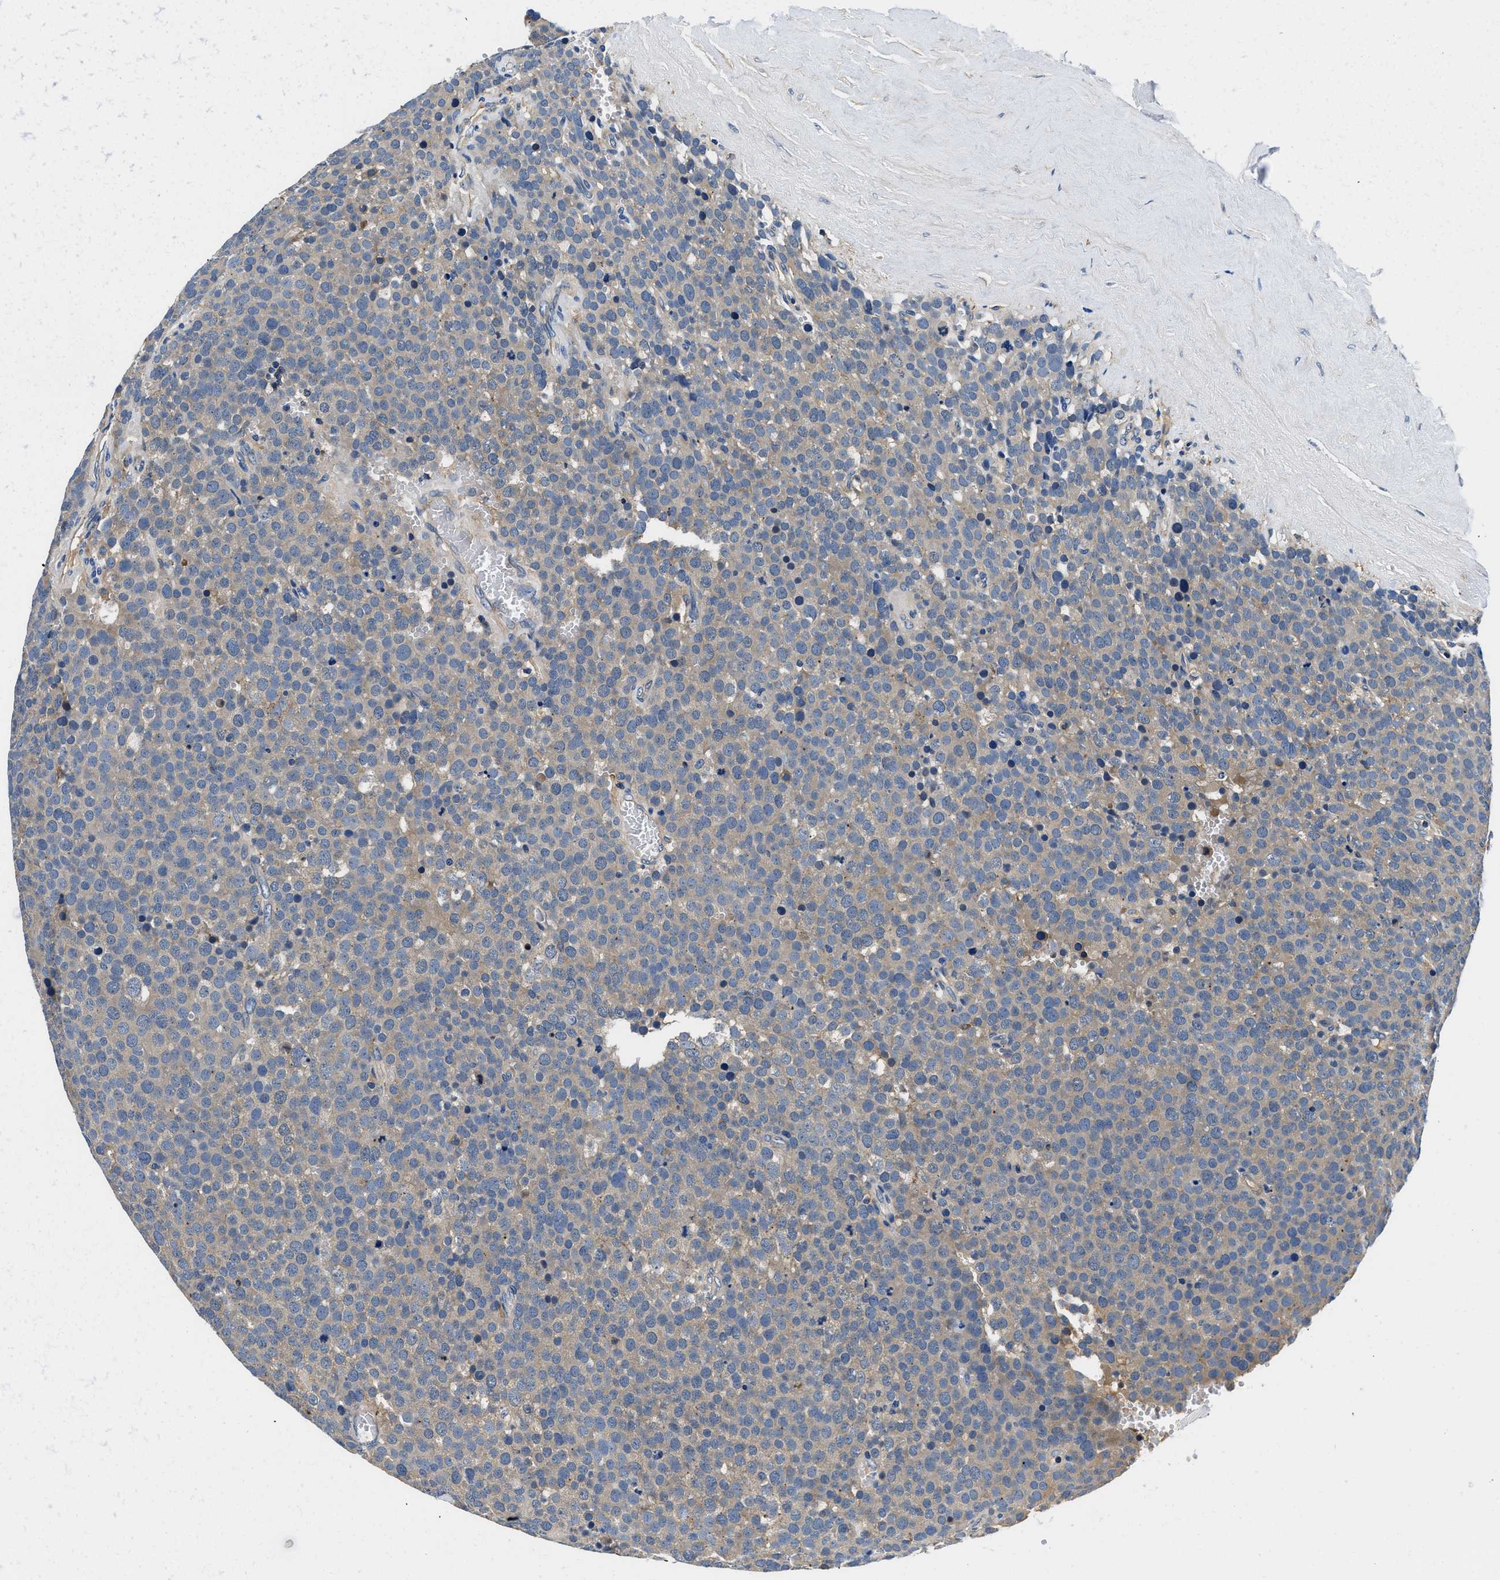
{"staining": {"intensity": "weak", "quantity": "<25%", "location": "cytoplasmic/membranous"}, "tissue": "testis cancer", "cell_type": "Tumor cells", "image_type": "cancer", "snomed": [{"axis": "morphology", "description": "Normal tissue, NOS"}, {"axis": "morphology", "description": "Seminoma, NOS"}, {"axis": "topography", "description": "Testis"}], "caption": "High magnification brightfield microscopy of testis seminoma stained with DAB (3,3'-diaminobenzidine) (brown) and counterstained with hematoxylin (blue): tumor cells show no significant expression.", "gene": "ZFAND3", "patient": {"sex": "male", "age": 71}}